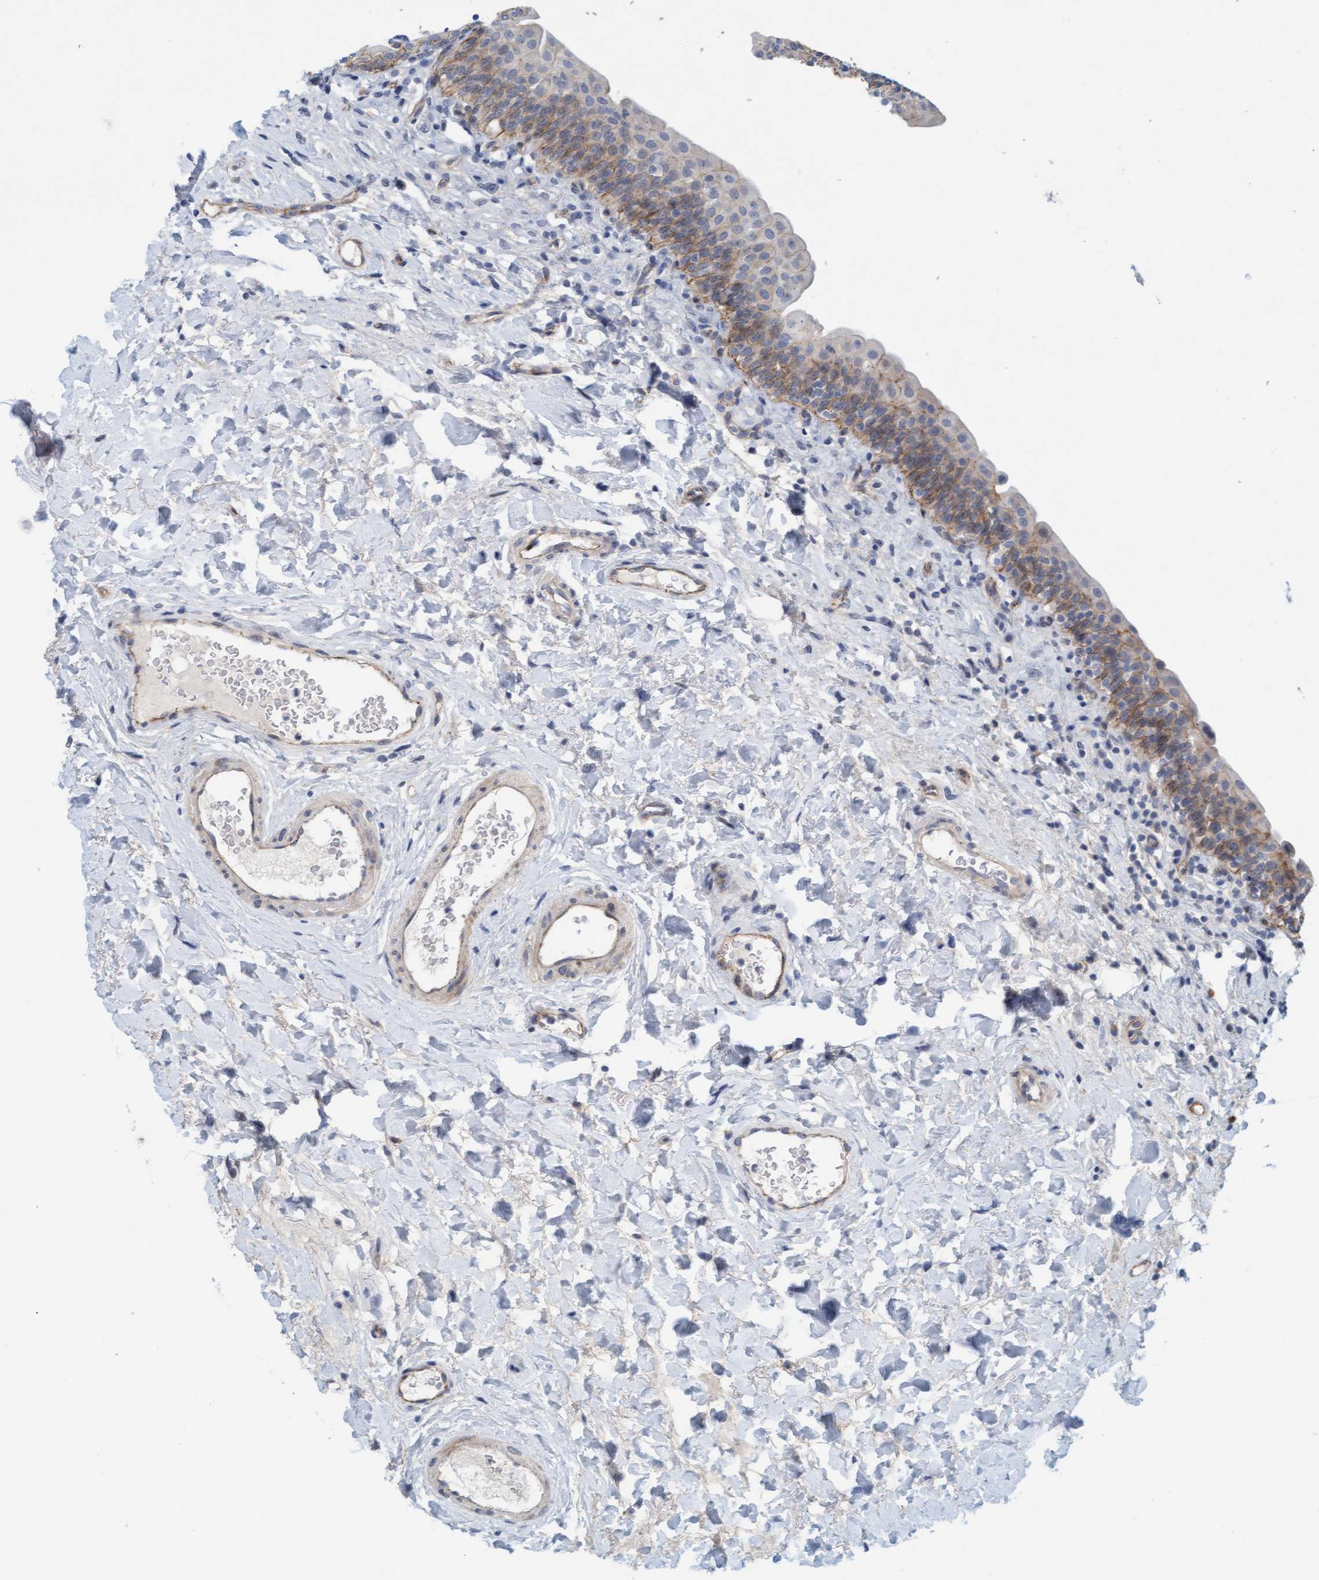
{"staining": {"intensity": "weak", "quantity": "25%-75%", "location": "cytoplasmic/membranous"}, "tissue": "urinary bladder", "cell_type": "Urothelial cells", "image_type": "normal", "snomed": [{"axis": "morphology", "description": "Normal tissue, NOS"}, {"axis": "topography", "description": "Urinary bladder"}], "caption": "There is low levels of weak cytoplasmic/membranous positivity in urothelial cells of unremarkable urinary bladder, as demonstrated by immunohistochemical staining (brown color).", "gene": "KRBA2", "patient": {"sex": "male", "age": 83}}